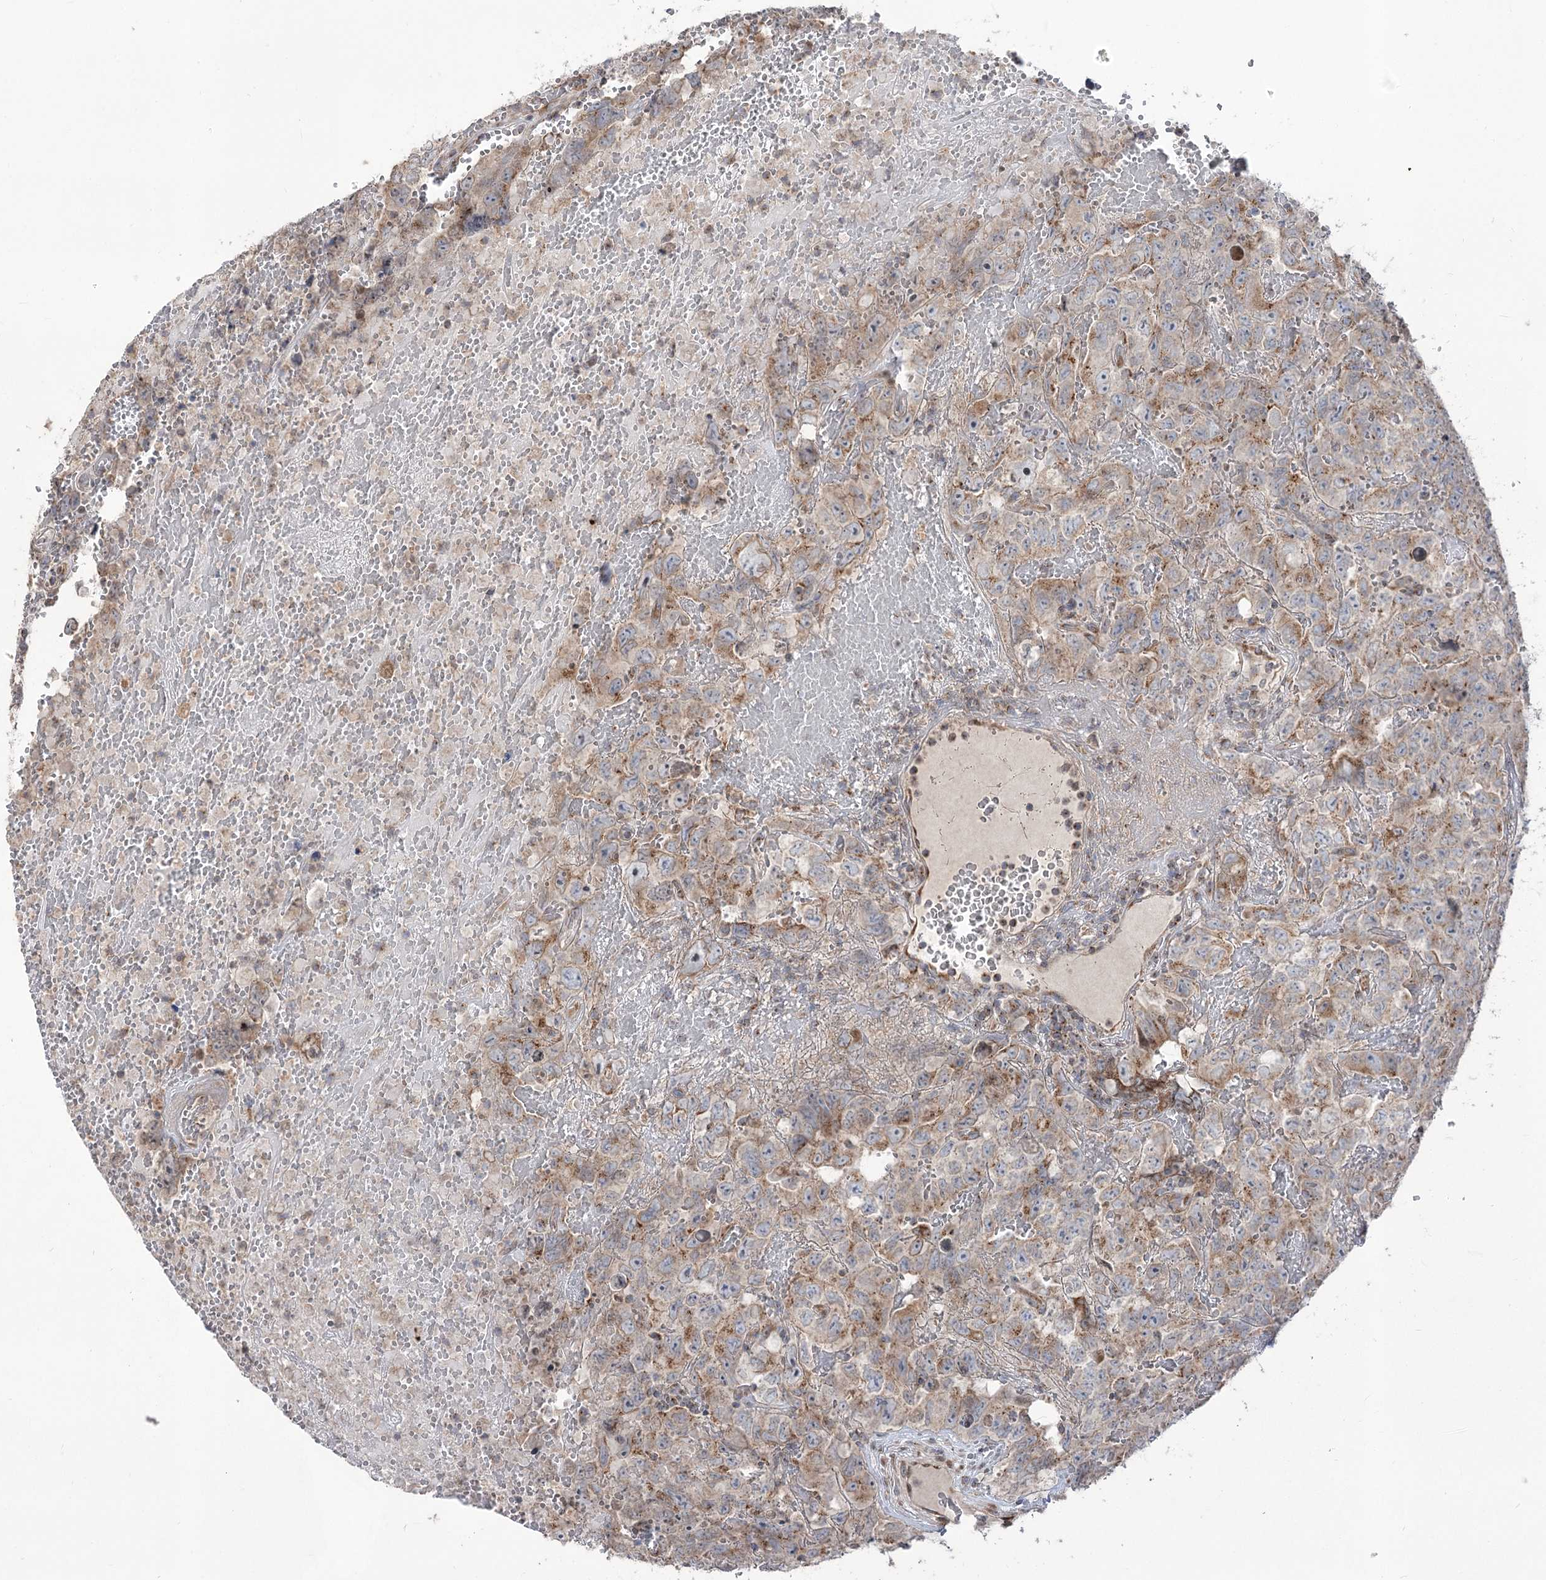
{"staining": {"intensity": "moderate", "quantity": "<25%", "location": "cytoplasmic/membranous"}, "tissue": "testis cancer", "cell_type": "Tumor cells", "image_type": "cancer", "snomed": [{"axis": "morphology", "description": "Carcinoma, Embryonal, NOS"}, {"axis": "topography", "description": "Testis"}], "caption": "A micrograph of human testis embryonal carcinoma stained for a protein shows moderate cytoplasmic/membranous brown staining in tumor cells.", "gene": "STT3B", "patient": {"sex": "male", "age": 45}}